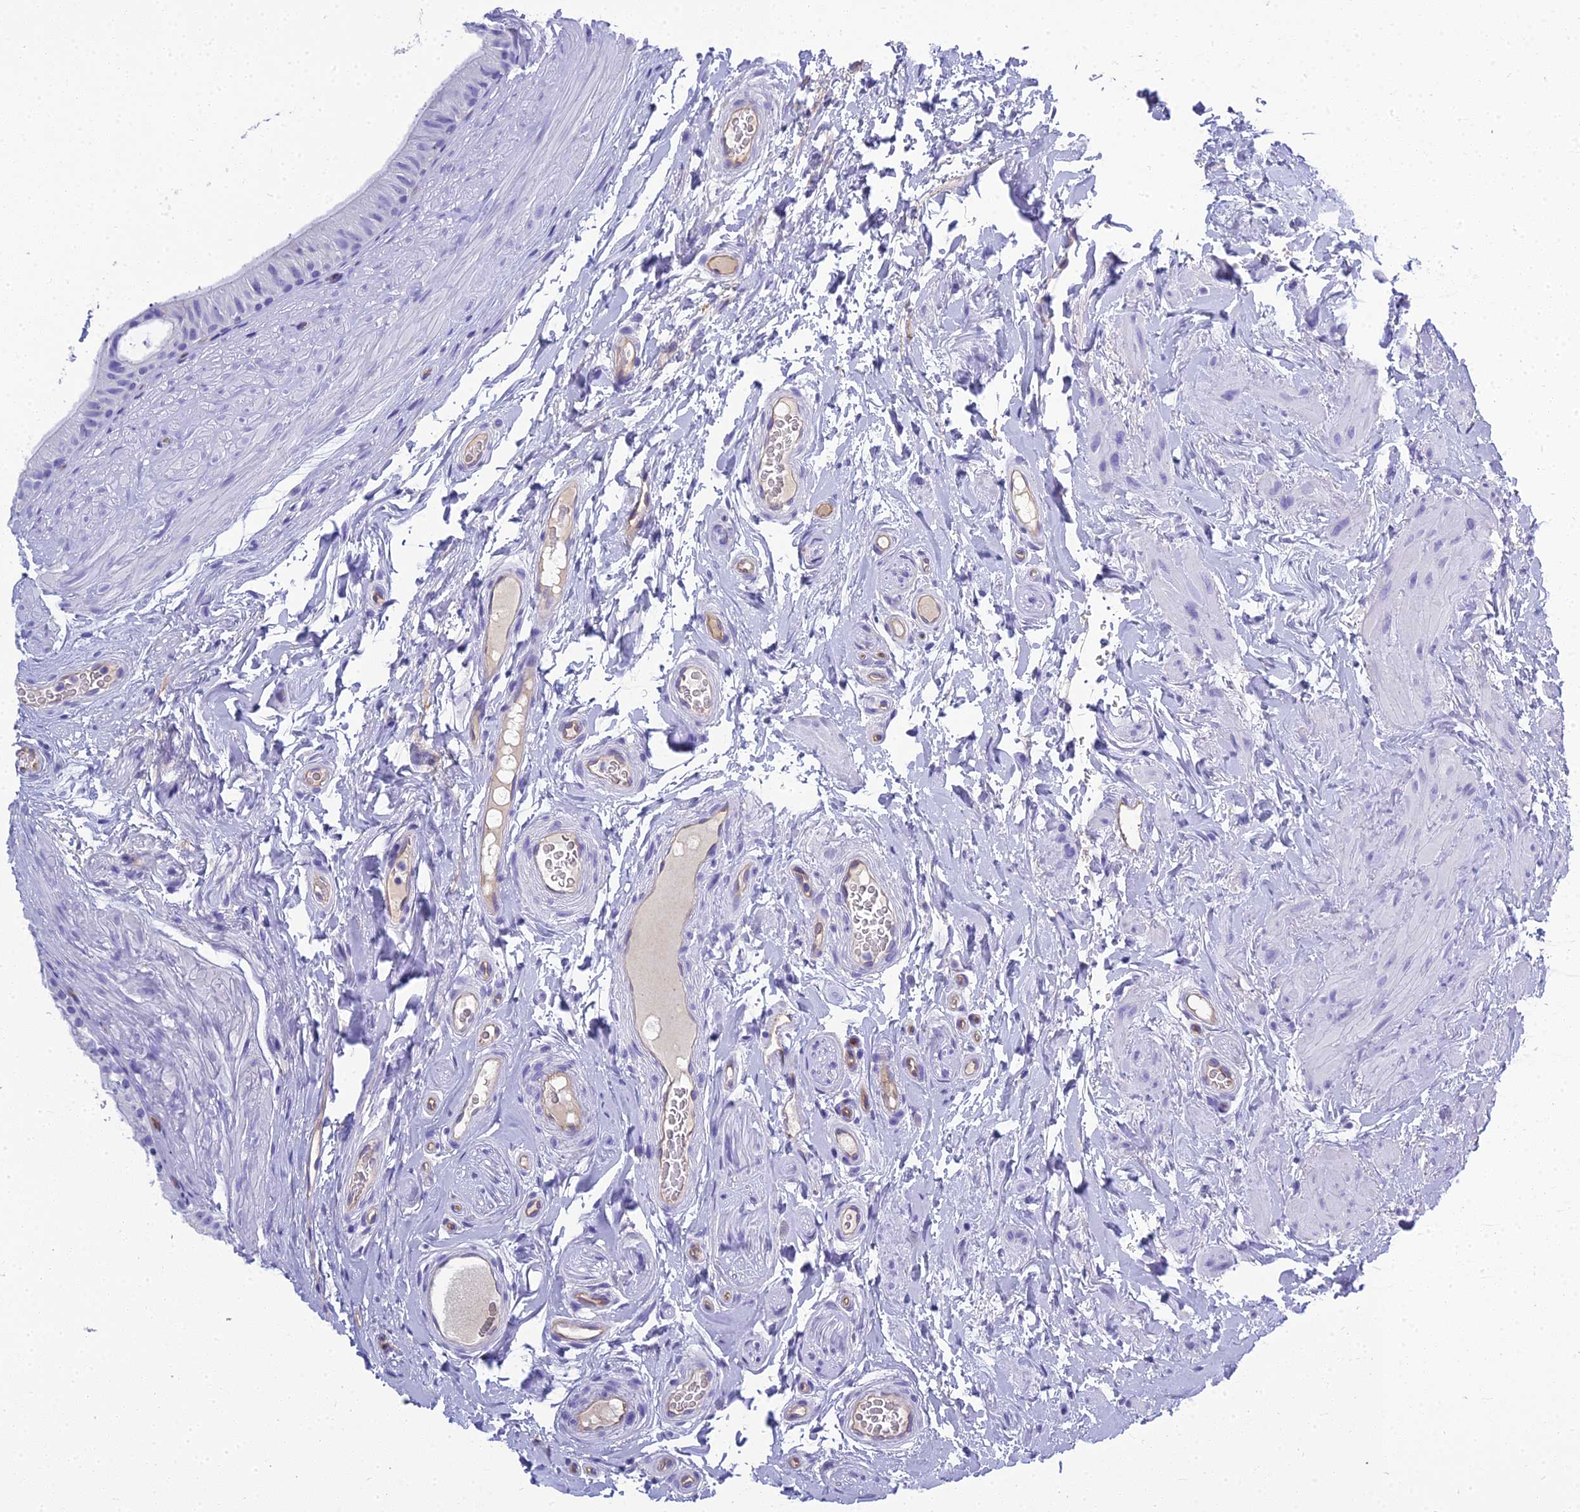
{"staining": {"intensity": "negative", "quantity": "none", "location": "none"}, "tissue": "epididymis", "cell_type": "Glandular cells", "image_type": "normal", "snomed": [{"axis": "morphology", "description": "Normal tissue, NOS"}, {"axis": "topography", "description": "Epididymis"}], "caption": "Glandular cells are negative for protein expression in benign human epididymis. (Immunohistochemistry, brightfield microscopy, high magnification).", "gene": "NINJ1", "patient": {"sex": "male", "age": 45}}